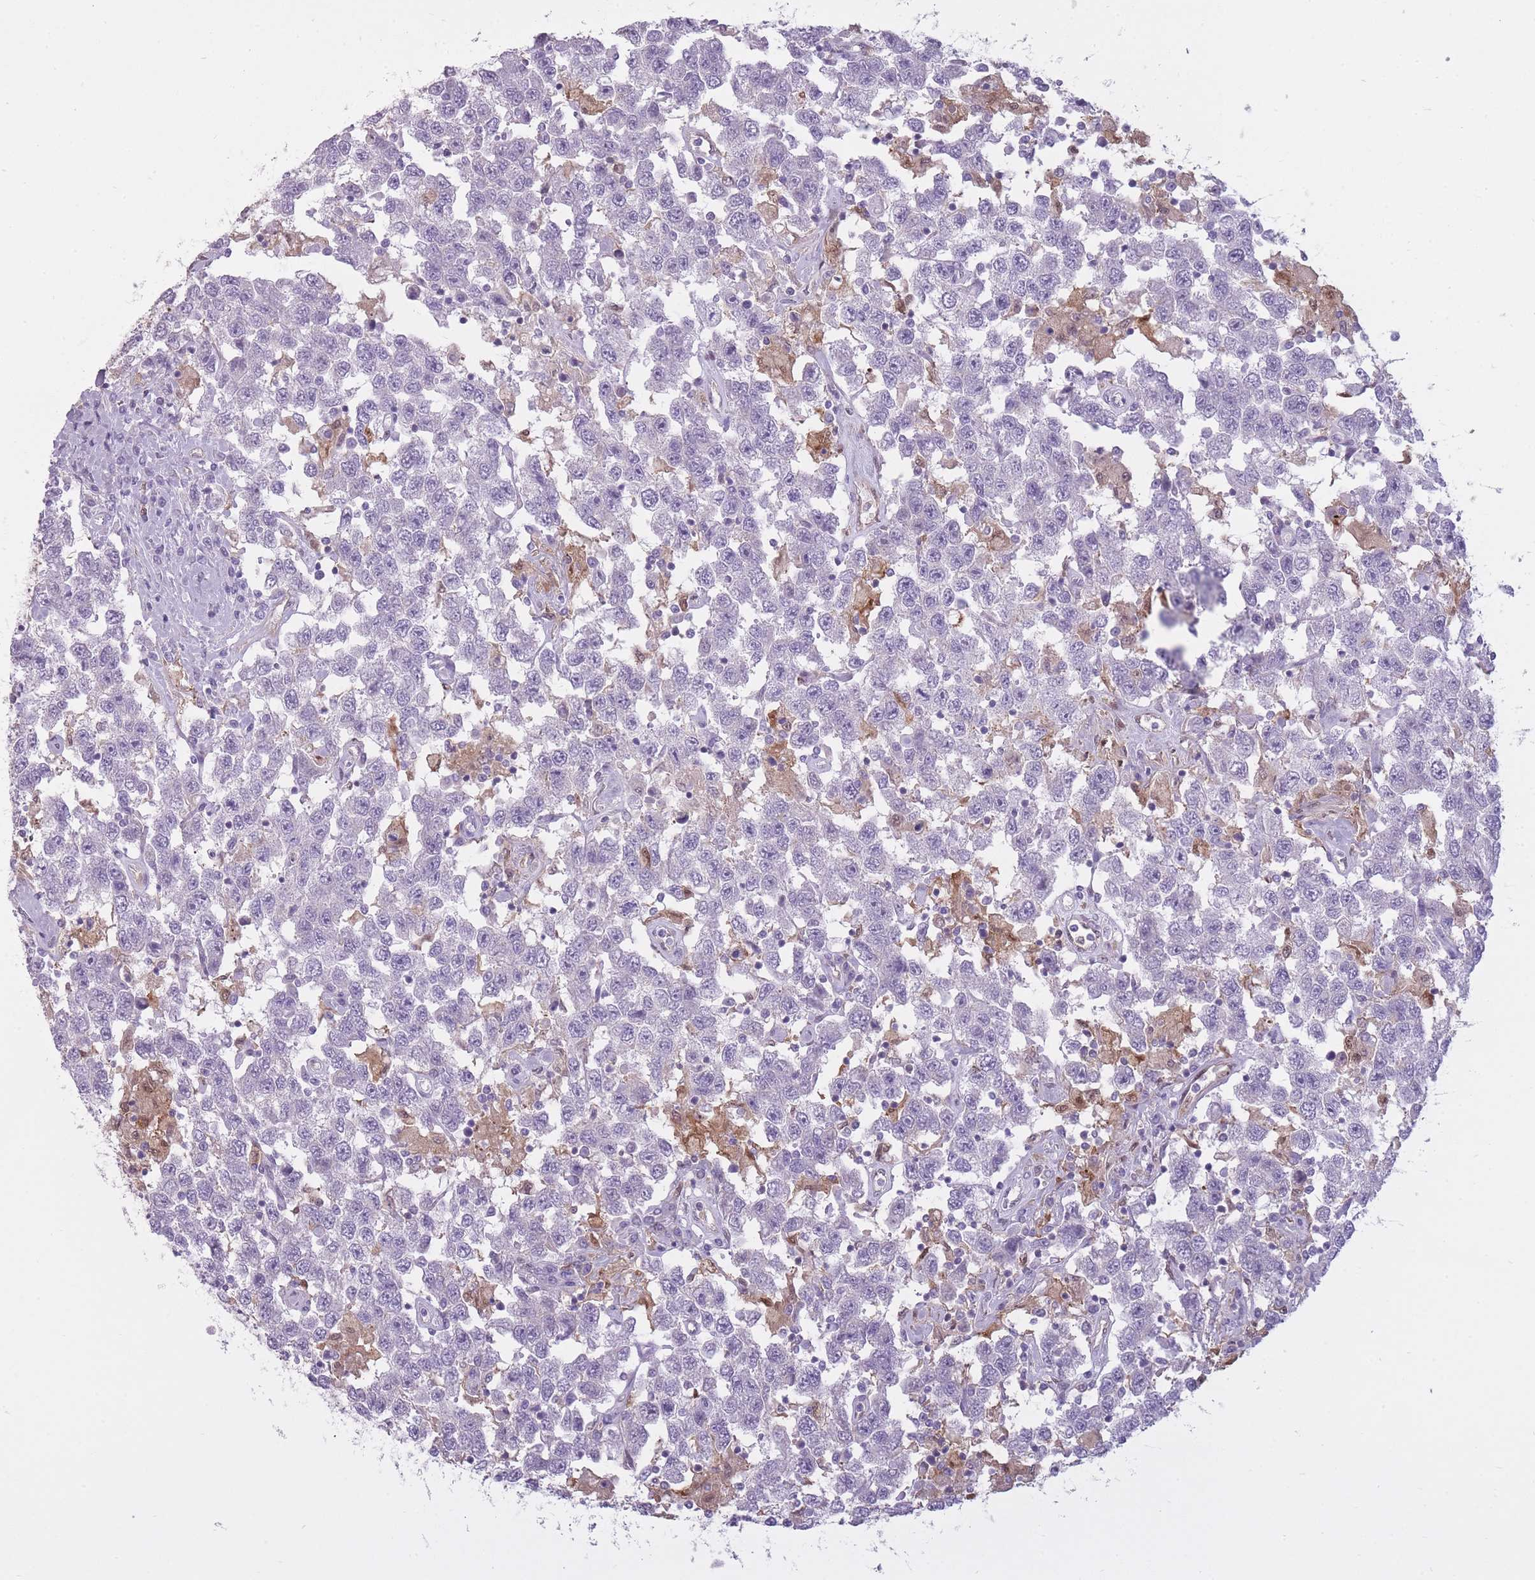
{"staining": {"intensity": "negative", "quantity": "none", "location": "none"}, "tissue": "testis cancer", "cell_type": "Tumor cells", "image_type": "cancer", "snomed": [{"axis": "morphology", "description": "Seminoma, NOS"}, {"axis": "topography", "description": "Testis"}], "caption": "This is an IHC photomicrograph of human testis cancer. There is no positivity in tumor cells.", "gene": "LGALS9", "patient": {"sex": "male", "age": 41}}